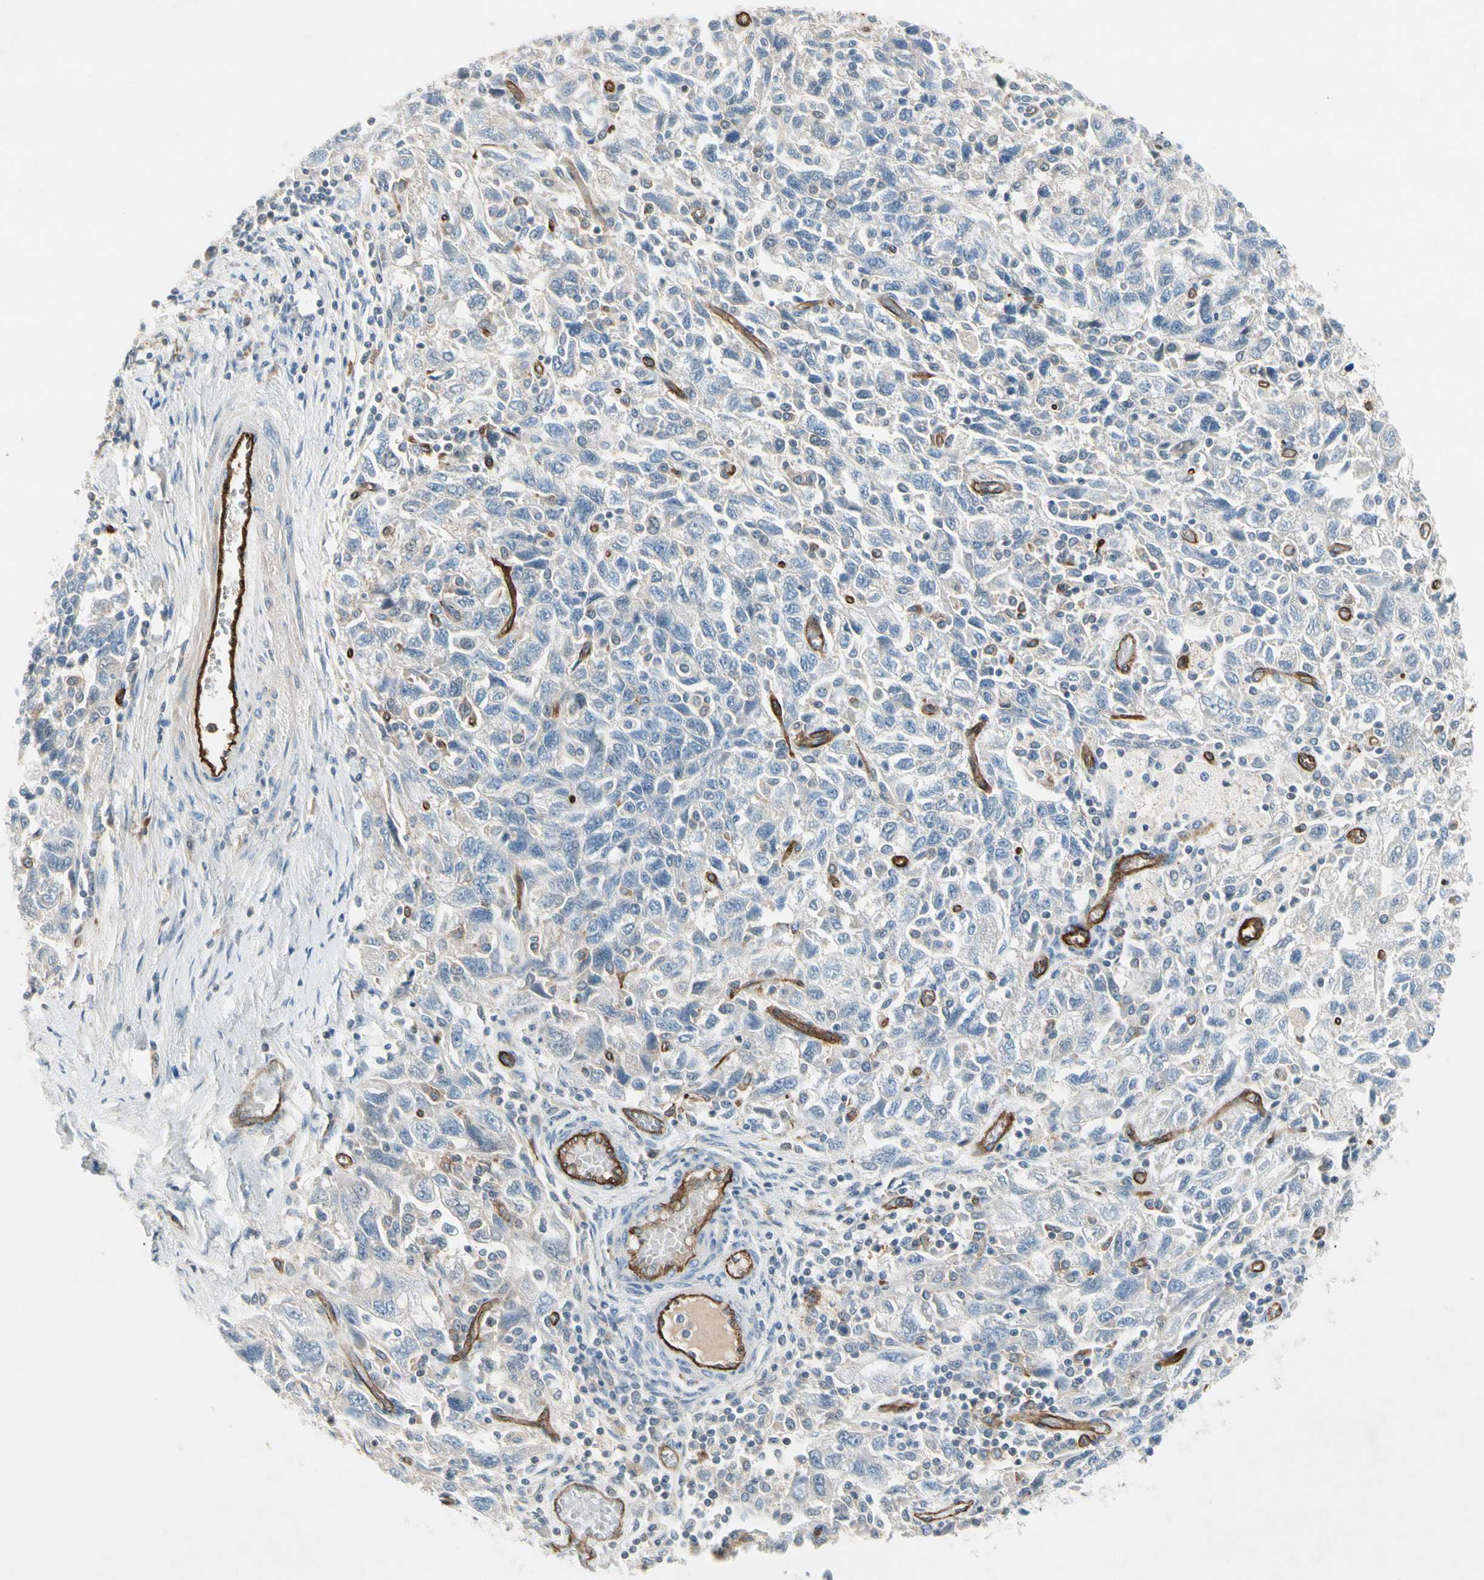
{"staining": {"intensity": "negative", "quantity": "none", "location": "none"}, "tissue": "ovarian cancer", "cell_type": "Tumor cells", "image_type": "cancer", "snomed": [{"axis": "morphology", "description": "Carcinoma, NOS"}, {"axis": "morphology", "description": "Cystadenocarcinoma, serous, NOS"}, {"axis": "topography", "description": "Ovary"}], "caption": "Immunohistochemistry (IHC) of carcinoma (ovarian) exhibits no staining in tumor cells.", "gene": "CD93", "patient": {"sex": "female", "age": 69}}